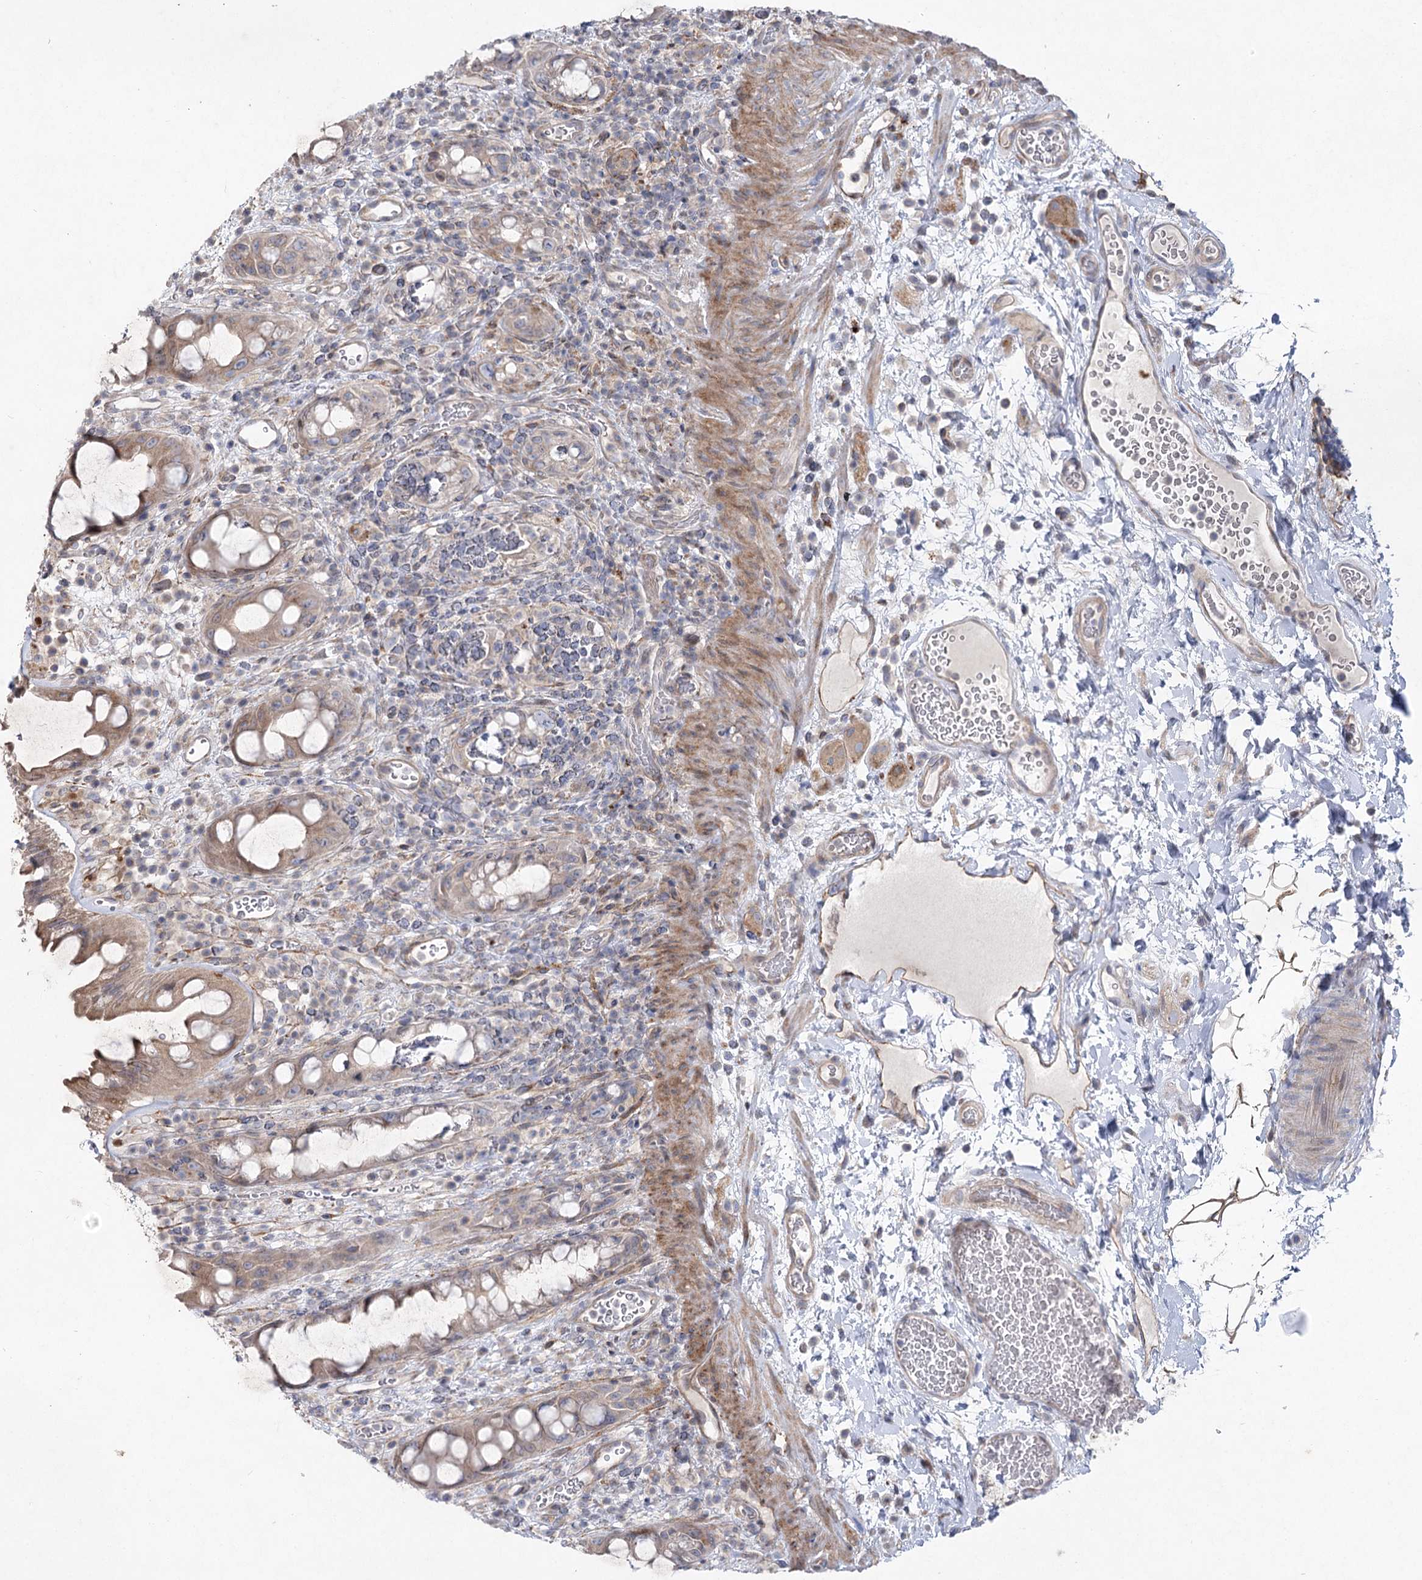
{"staining": {"intensity": "moderate", "quantity": ">75%", "location": "cytoplasmic/membranous"}, "tissue": "rectum", "cell_type": "Glandular cells", "image_type": "normal", "snomed": [{"axis": "morphology", "description": "Normal tissue, NOS"}, {"axis": "topography", "description": "Rectum"}], "caption": "Benign rectum reveals moderate cytoplasmic/membranous positivity in approximately >75% of glandular cells, visualized by immunohistochemistry.", "gene": "SH3BP5L", "patient": {"sex": "female", "age": 57}}